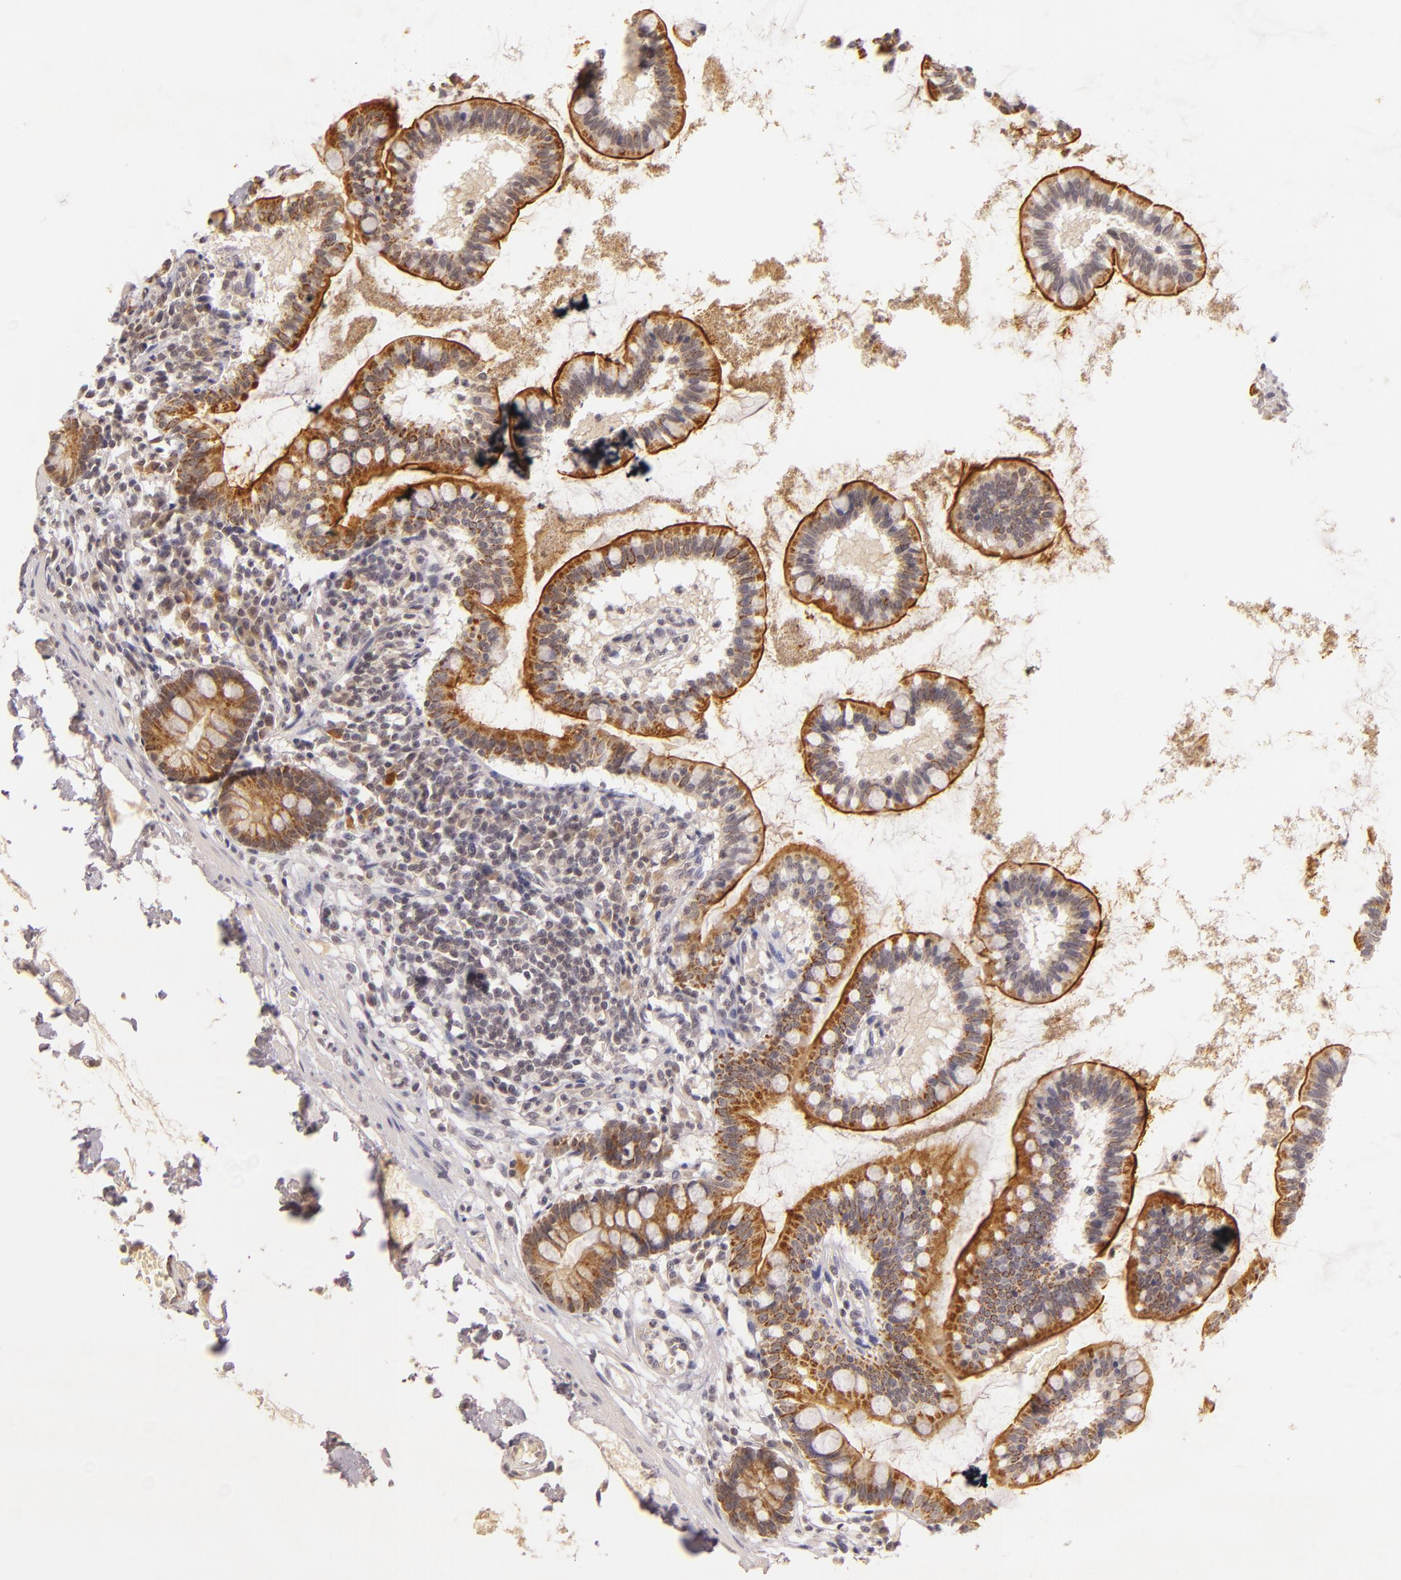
{"staining": {"intensity": "moderate", "quantity": ">75%", "location": "cytoplasmic/membranous"}, "tissue": "small intestine", "cell_type": "Glandular cells", "image_type": "normal", "snomed": [{"axis": "morphology", "description": "Normal tissue, NOS"}, {"axis": "topography", "description": "Small intestine"}], "caption": "Glandular cells show medium levels of moderate cytoplasmic/membranous positivity in about >75% of cells in unremarkable human small intestine.", "gene": "CASP8", "patient": {"sex": "female", "age": 61}}